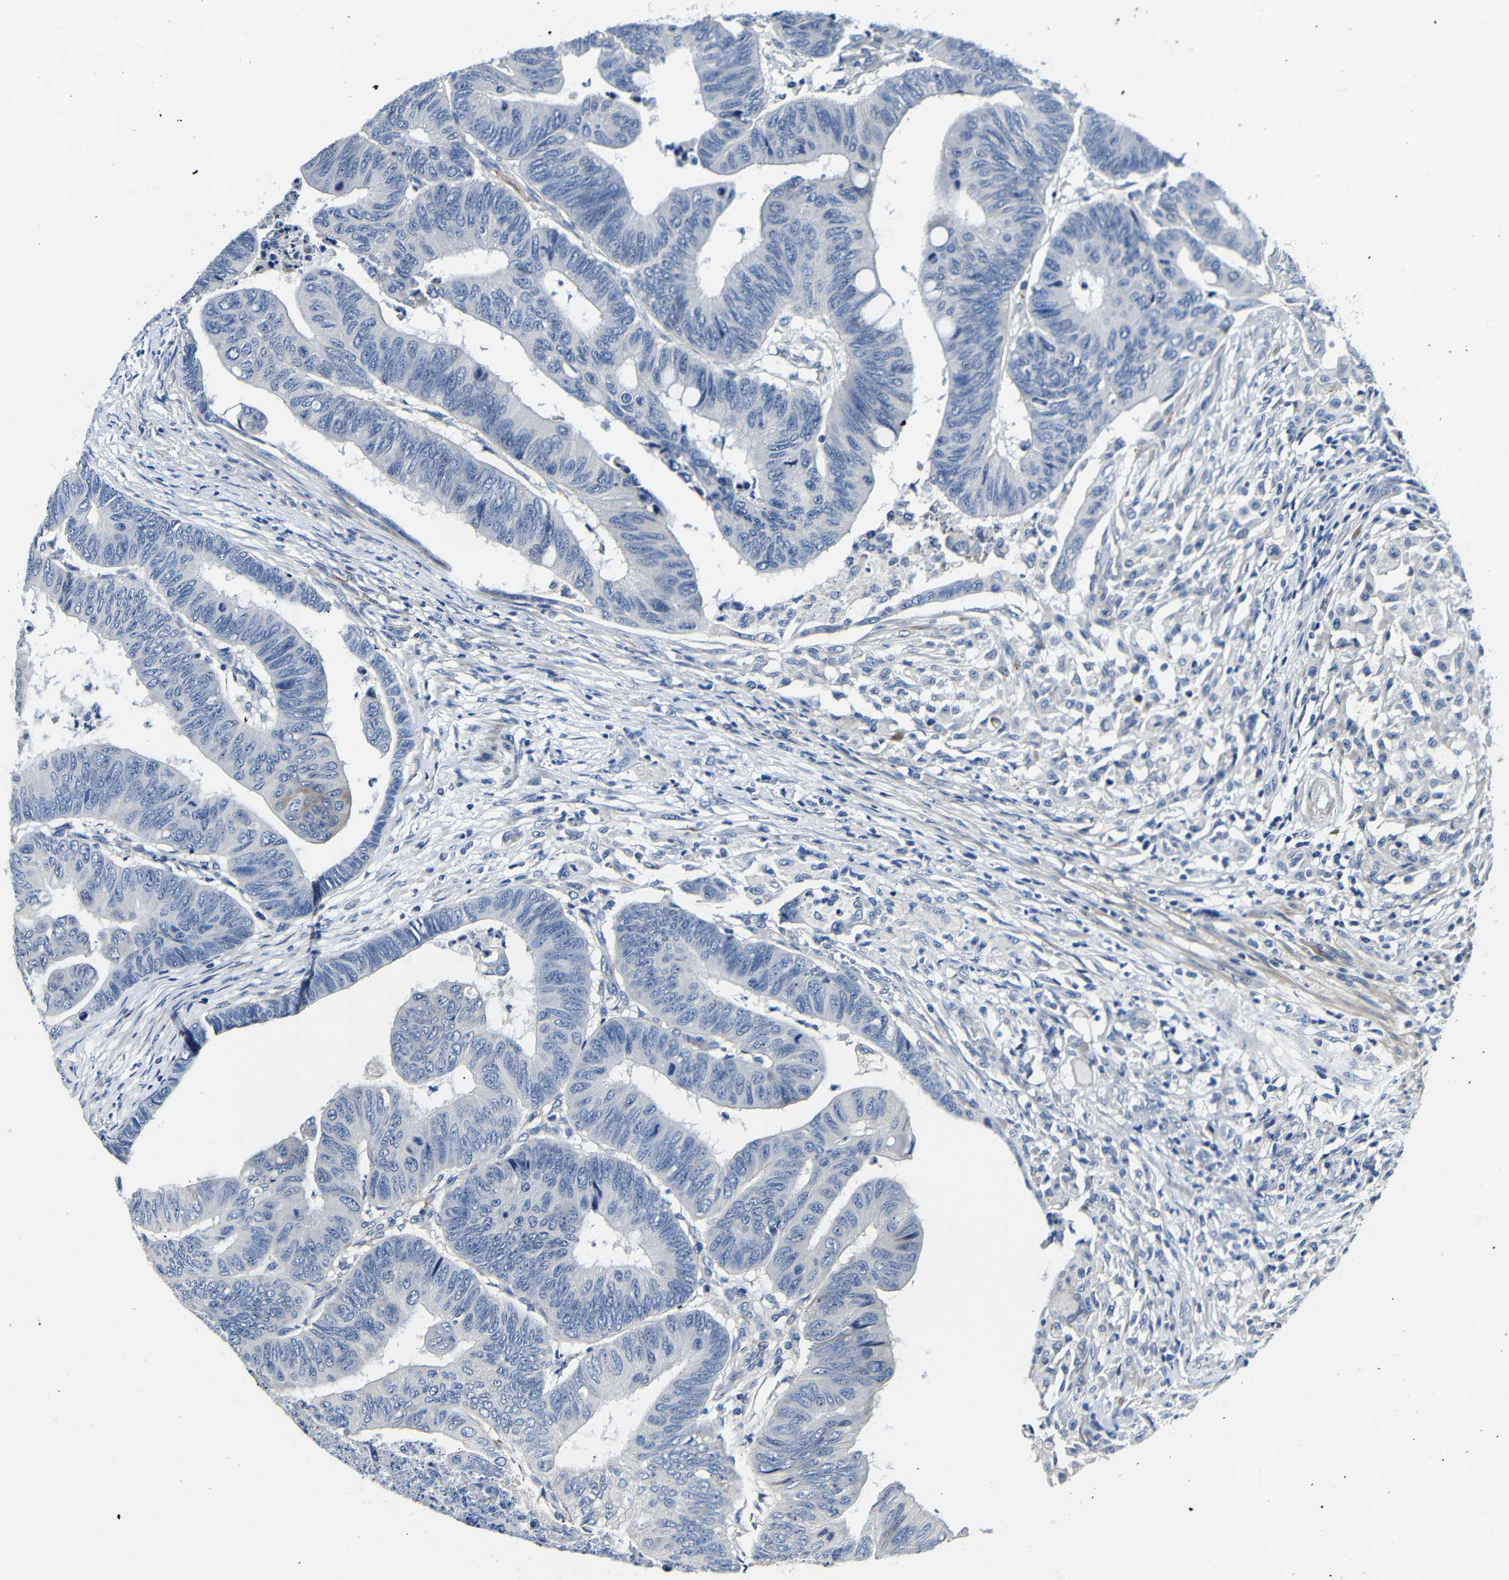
{"staining": {"intensity": "negative", "quantity": "none", "location": "none"}, "tissue": "colorectal cancer", "cell_type": "Tumor cells", "image_type": "cancer", "snomed": [{"axis": "morphology", "description": "Normal tissue, NOS"}, {"axis": "morphology", "description": "Adenocarcinoma, NOS"}, {"axis": "topography", "description": "Rectum"}, {"axis": "topography", "description": "Peripheral nerve tissue"}], "caption": "Tumor cells are negative for protein expression in human adenocarcinoma (colorectal).", "gene": "TNFAIP1", "patient": {"sex": "male", "age": 92}}